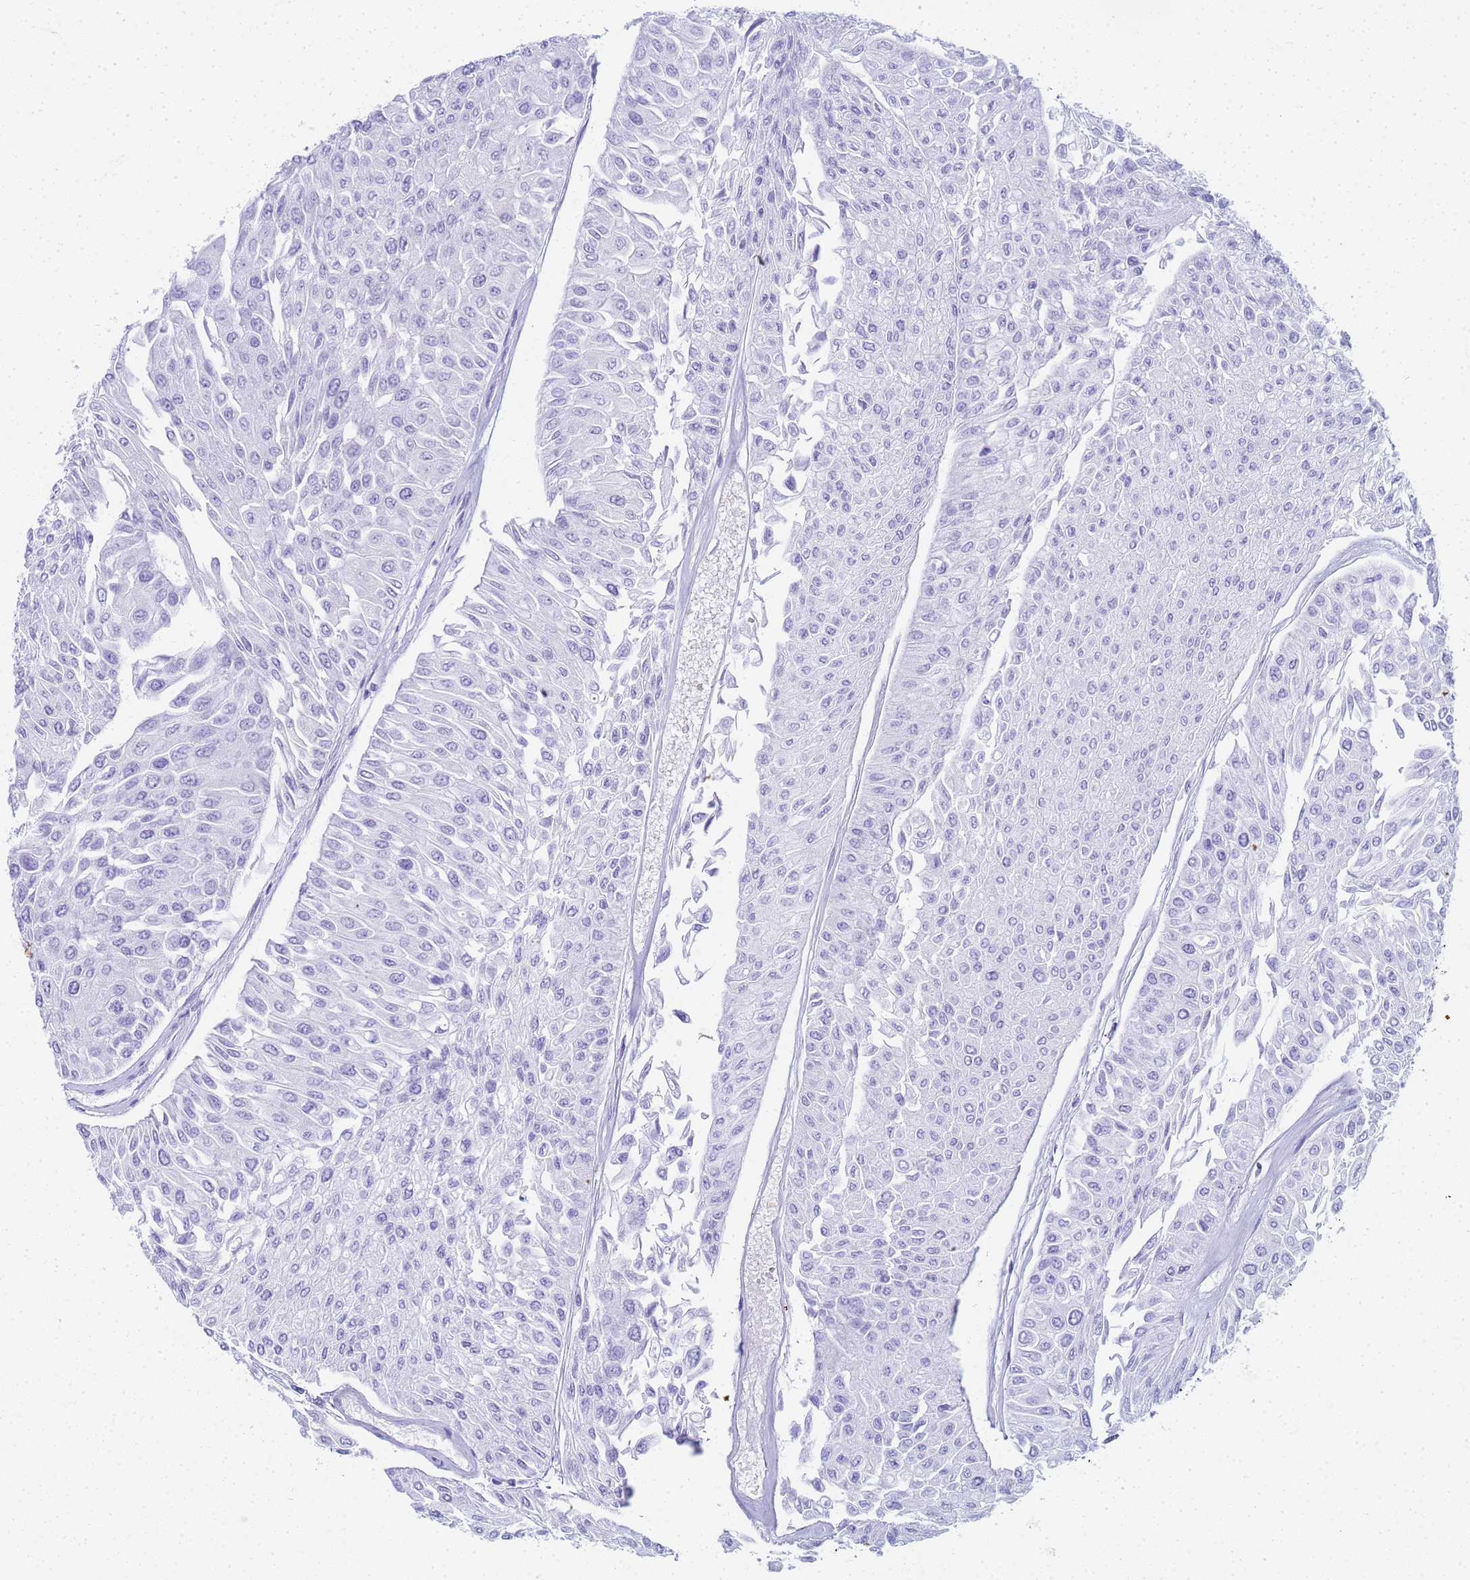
{"staining": {"intensity": "negative", "quantity": "none", "location": "none"}, "tissue": "urothelial cancer", "cell_type": "Tumor cells", "image_type": "cancer", "snomed": [{"axis": "morphology", "description": "Urothelial carcinoma, Low grade"}, {"axis": "topography", "description": "Urinary bladder"}], "caption": "The IHC micrograph has no significant staining in tumor cells of low-grade urothelial carcinoma tissue.", "gene": "SLC7A9", "patient": {"sex": "male", "age": 67}}